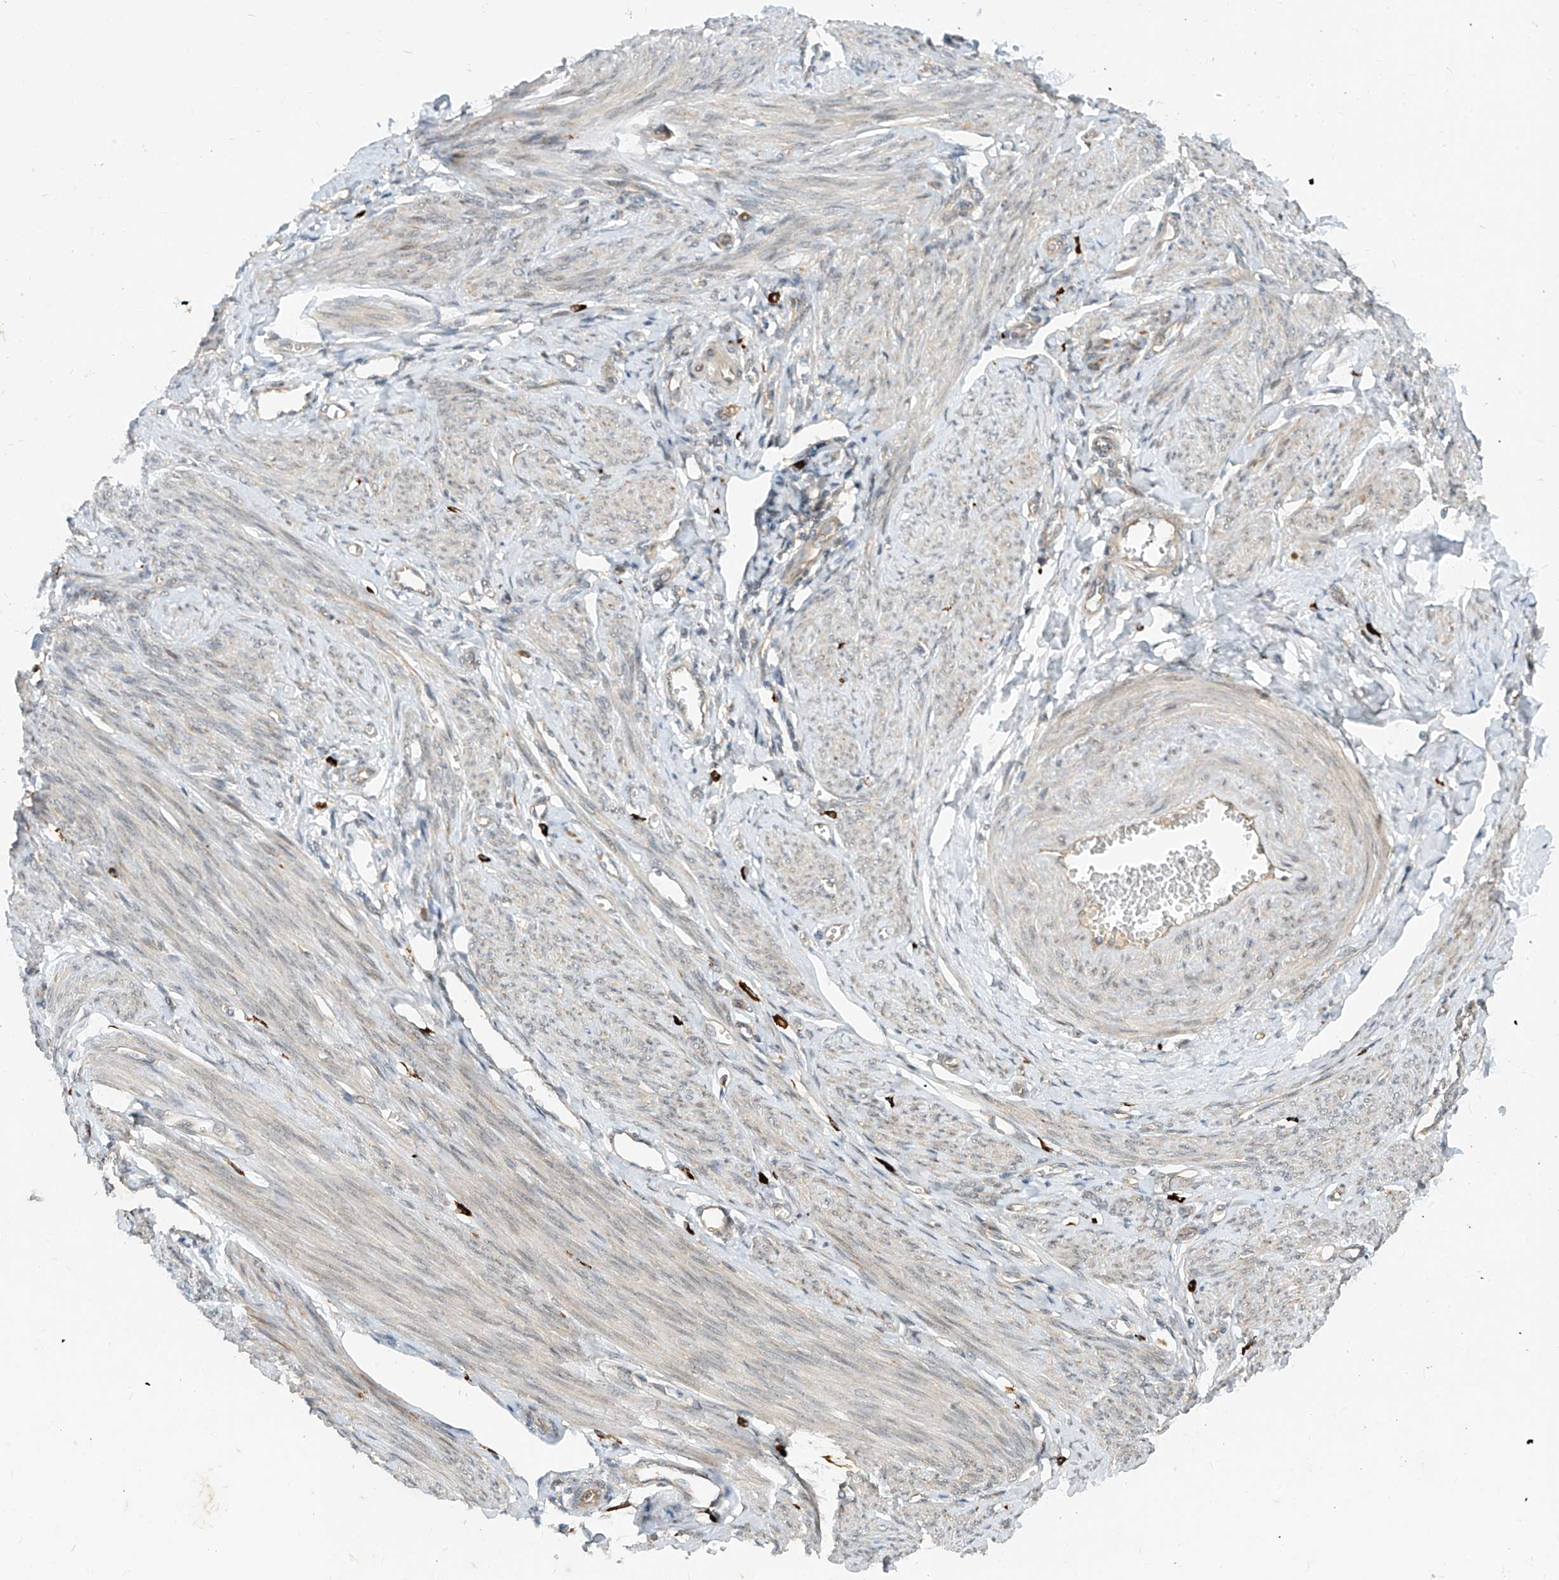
{"staining": {"intensity": "weak", "quantity": "<25%", "location": "cytoplasmic/membranous"}, "tissue": "endometrium", "cell_type": "Cells in endometrial stroma", "image_type": "normal", "snomed": [{"axis": "morphology", "description": "Normal tissue, NOS"}, {"axis": "topography", "description": "Uterus"}, {"axis": "topography", "description": "Endometrium"}], "caption": "Immunohistochemistry of normal human endometrium exhibits no staining in cells in endometrial stroma. The staining was performed using DAB to visualize the protein expression in brown, while the nuclei were stained in blue with hematoxylin (Magnification: 20x).", "gene": "MTUS2", "patient": {"sex": "female", "age": 48}}